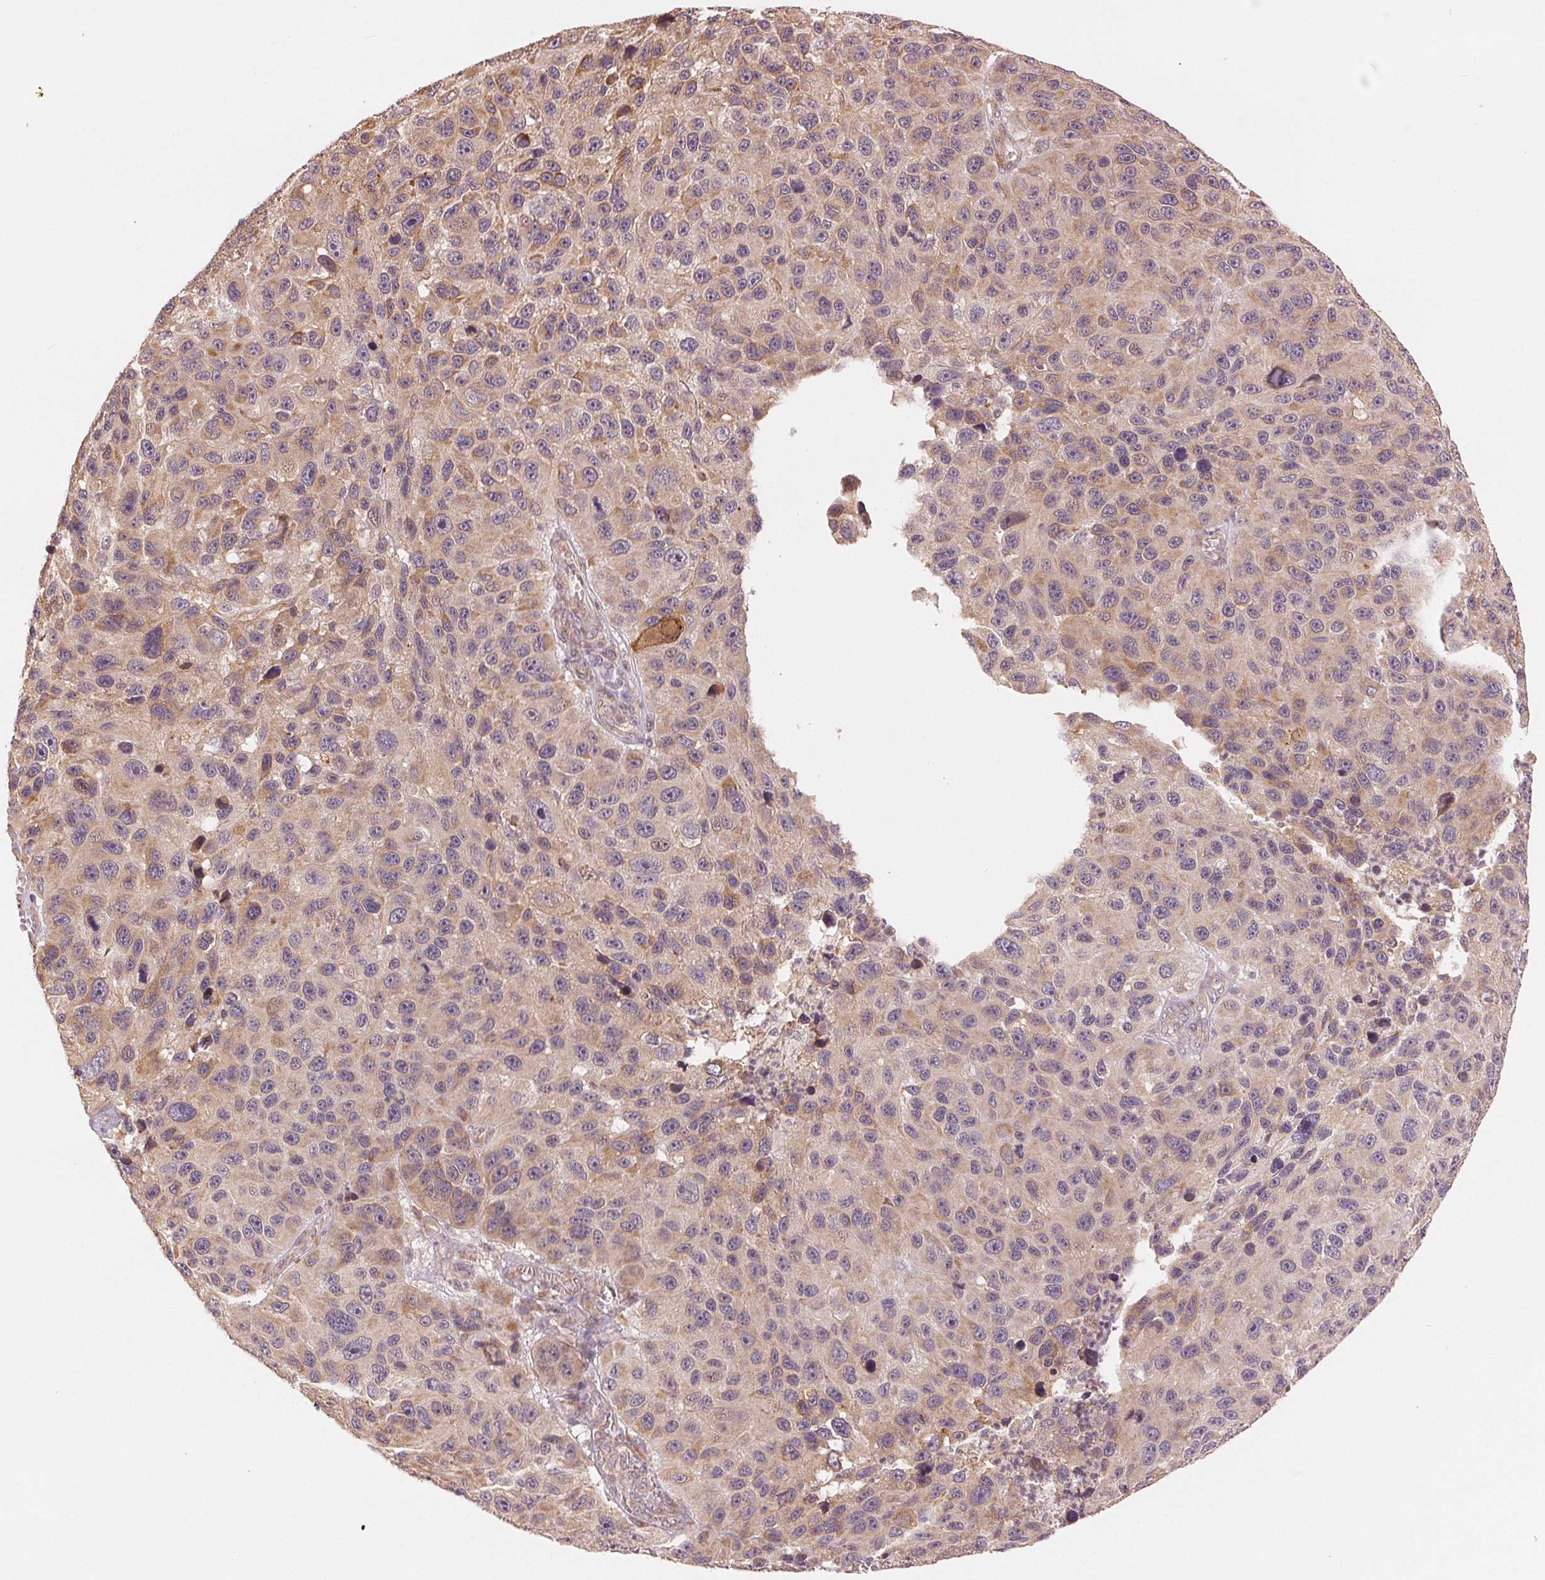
{"staining": {"intensity": "moderate", "quantity": "25%-75%", "location": "cytoplasmic/membranous"}, "tissue": "melanoma", "cell_type": "Tumor cells", "image_type": "cancer", "snomed": [{"axis": "morphology", "description": "Malignant melanoma, NOS"}, {"axis": "topography", "description": "Skin"}], "caption": "Moderate cytoplasmic/membranous positivity is appreciated in approximately 25%-75% of tumor cells in melanoma.", "gene": "SLC20A1", "patient": {"sex": "male", "age": 53}}